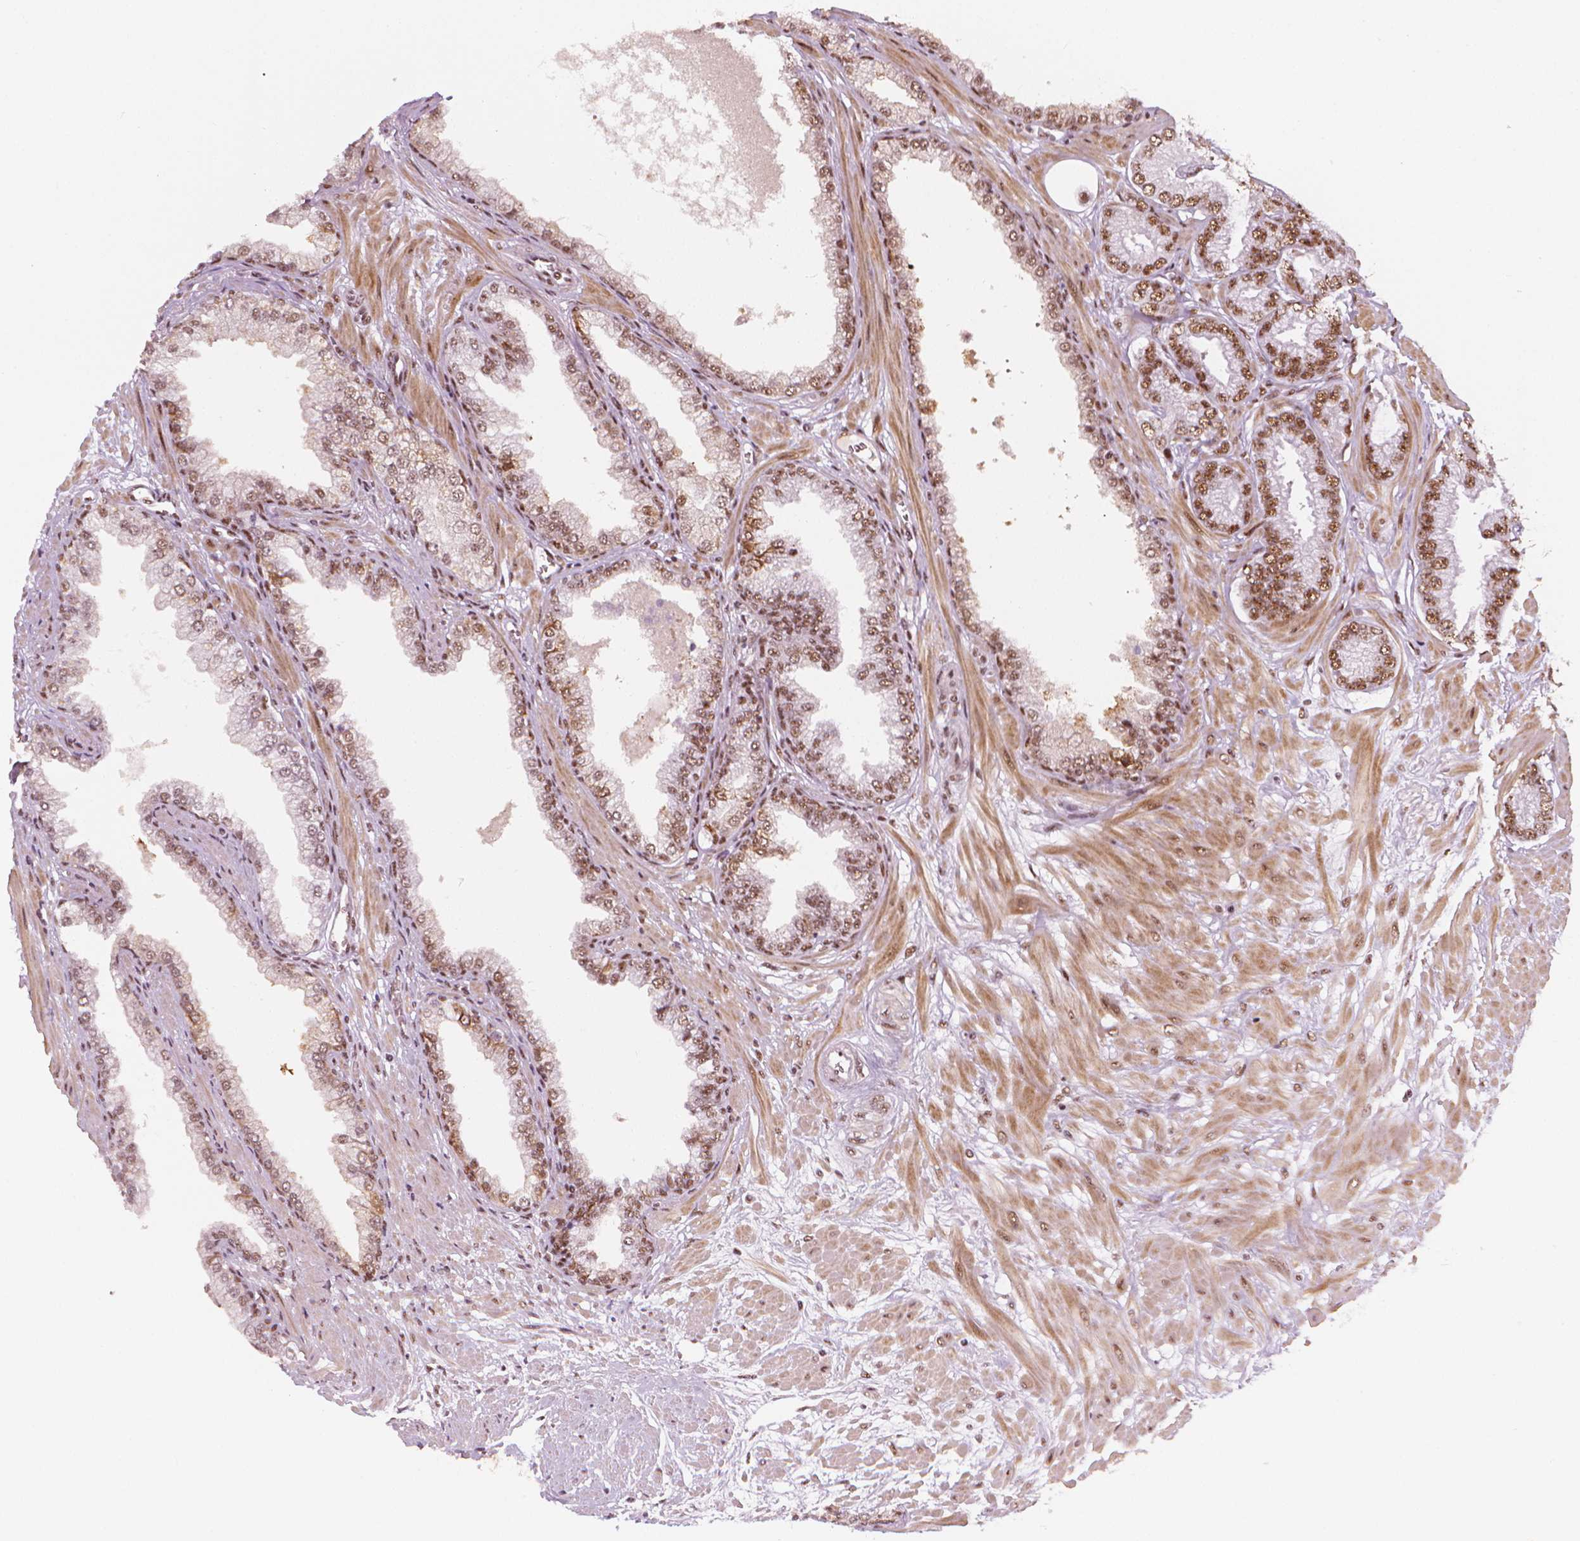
{"staining": {"intensity": "moderate", "quantity": ">75%", "location": "nuclear"}, "tissue": "prostate cancer", "cell_type": "Tumor cells", "image_type": "cancer", "snomed": [{"axis": "morphology", "description": "Adenocarcinoma, Low grade"}, {"axis": "topography", "description": "Prostate"}], "caption": "This is a histology image of immunohistochemistry (IHC) staining of prostate adenocarcinoma (low-grade), which shows moderate staining in the nuclear of tumor cells.", "gene": "ELF2", "patient": {"sex": "male", "age": 64}}